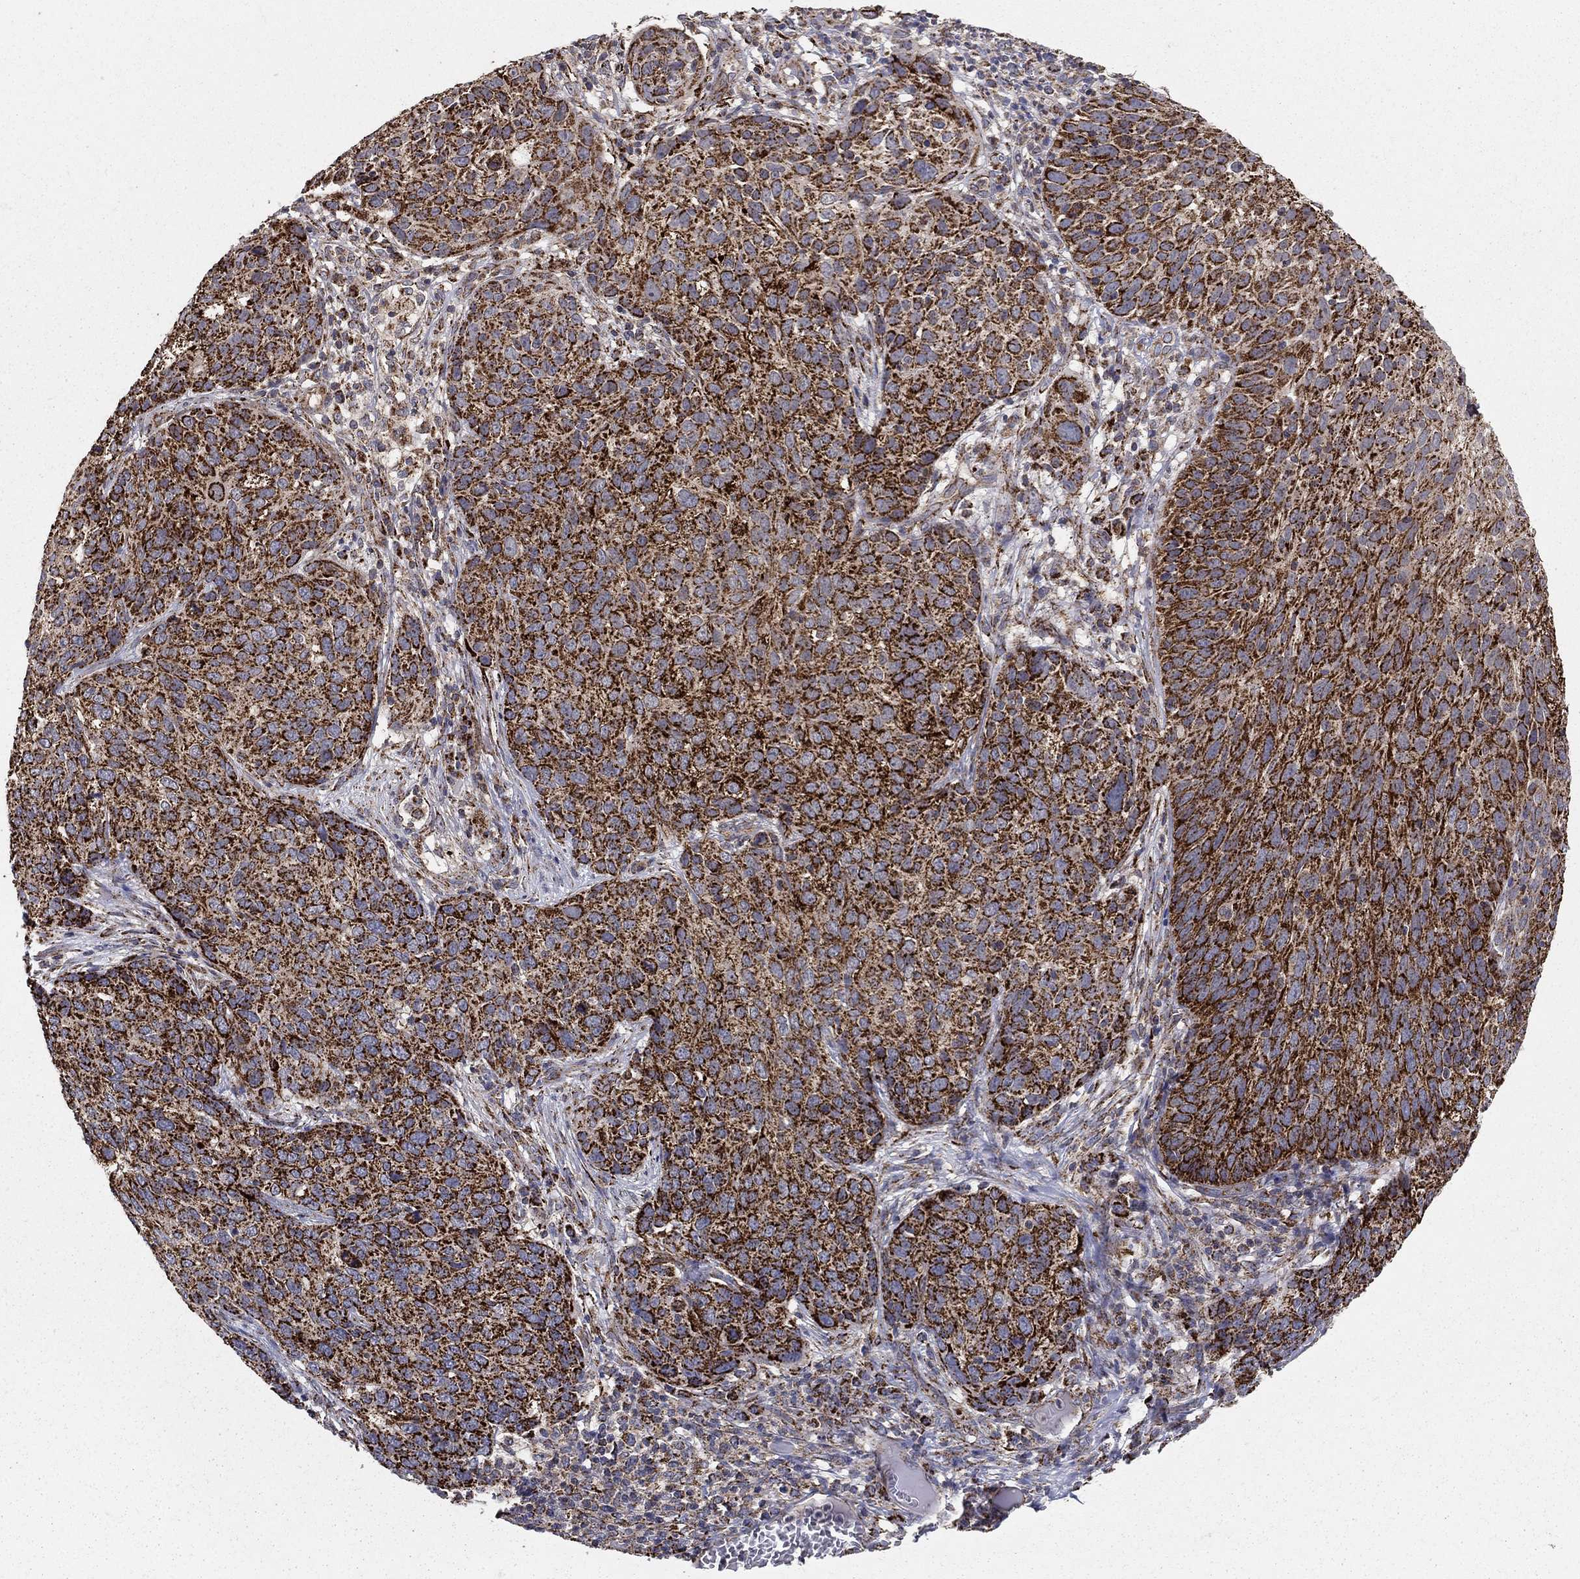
{"staining": {"intensity": "strong", "quantity": ">75%", "location": "cytoplasmic/membranous"}, "tissue": "skin cancer", "cell_type": "Tumor cells", "image_type": "cancer", "snomed": [{"axis": "morphology", "description": "Squamous cell carcinoma, NOS"}, {"axis": "topography", "description": "Skin"}], "caption": "Skin cancer was stained to show a protein in brown. There is high levels of strong cytoplasmic/membranous staining in about >75% of tumor cells. The staining is performed using DAB brown chromogen to label protein expression. The nuclei are counter-stained blue using hematoxylin.", "gene": "GCSH", "patient": {"sex": "male", "age": 92}}